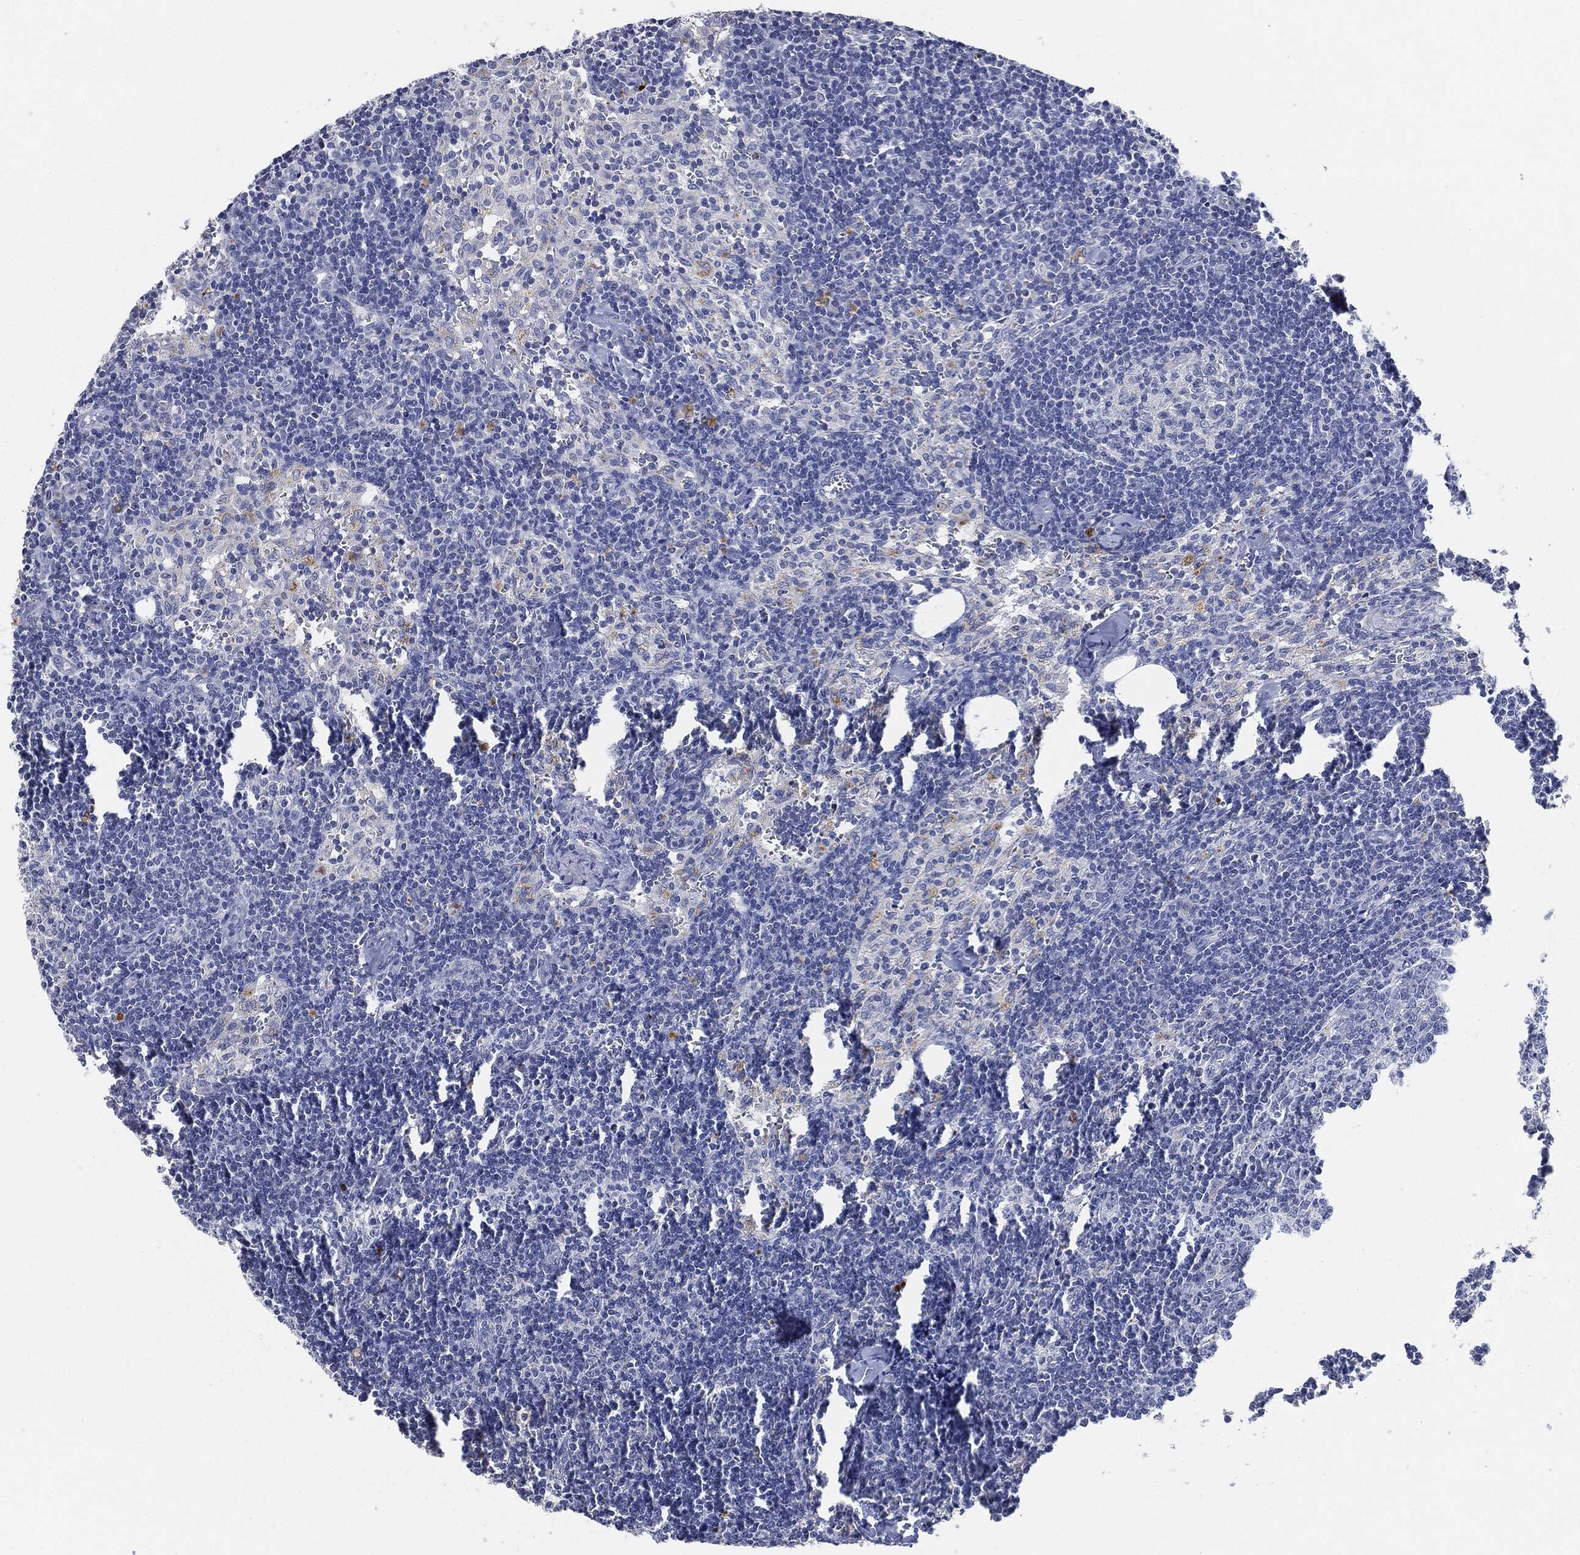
{"staining": {"intensity": "negative", "quantity": "none", "location": "none"}, "tissue": "lymph node", "cell_type": "Germinal center cells", "image_type": "normal", "snomed": [{"axis": "morphology", "description": "Normal tissue, NOS"}, {"axis": "topography", "description": "Lymph node"}], "caption": "This is an immunohistochemistry (IHC) image of unremarkable human lymph node. There is no expression in germinal center cells.", "gene": "NTRK1", "patient": {"sex": "female", "age": 52}}